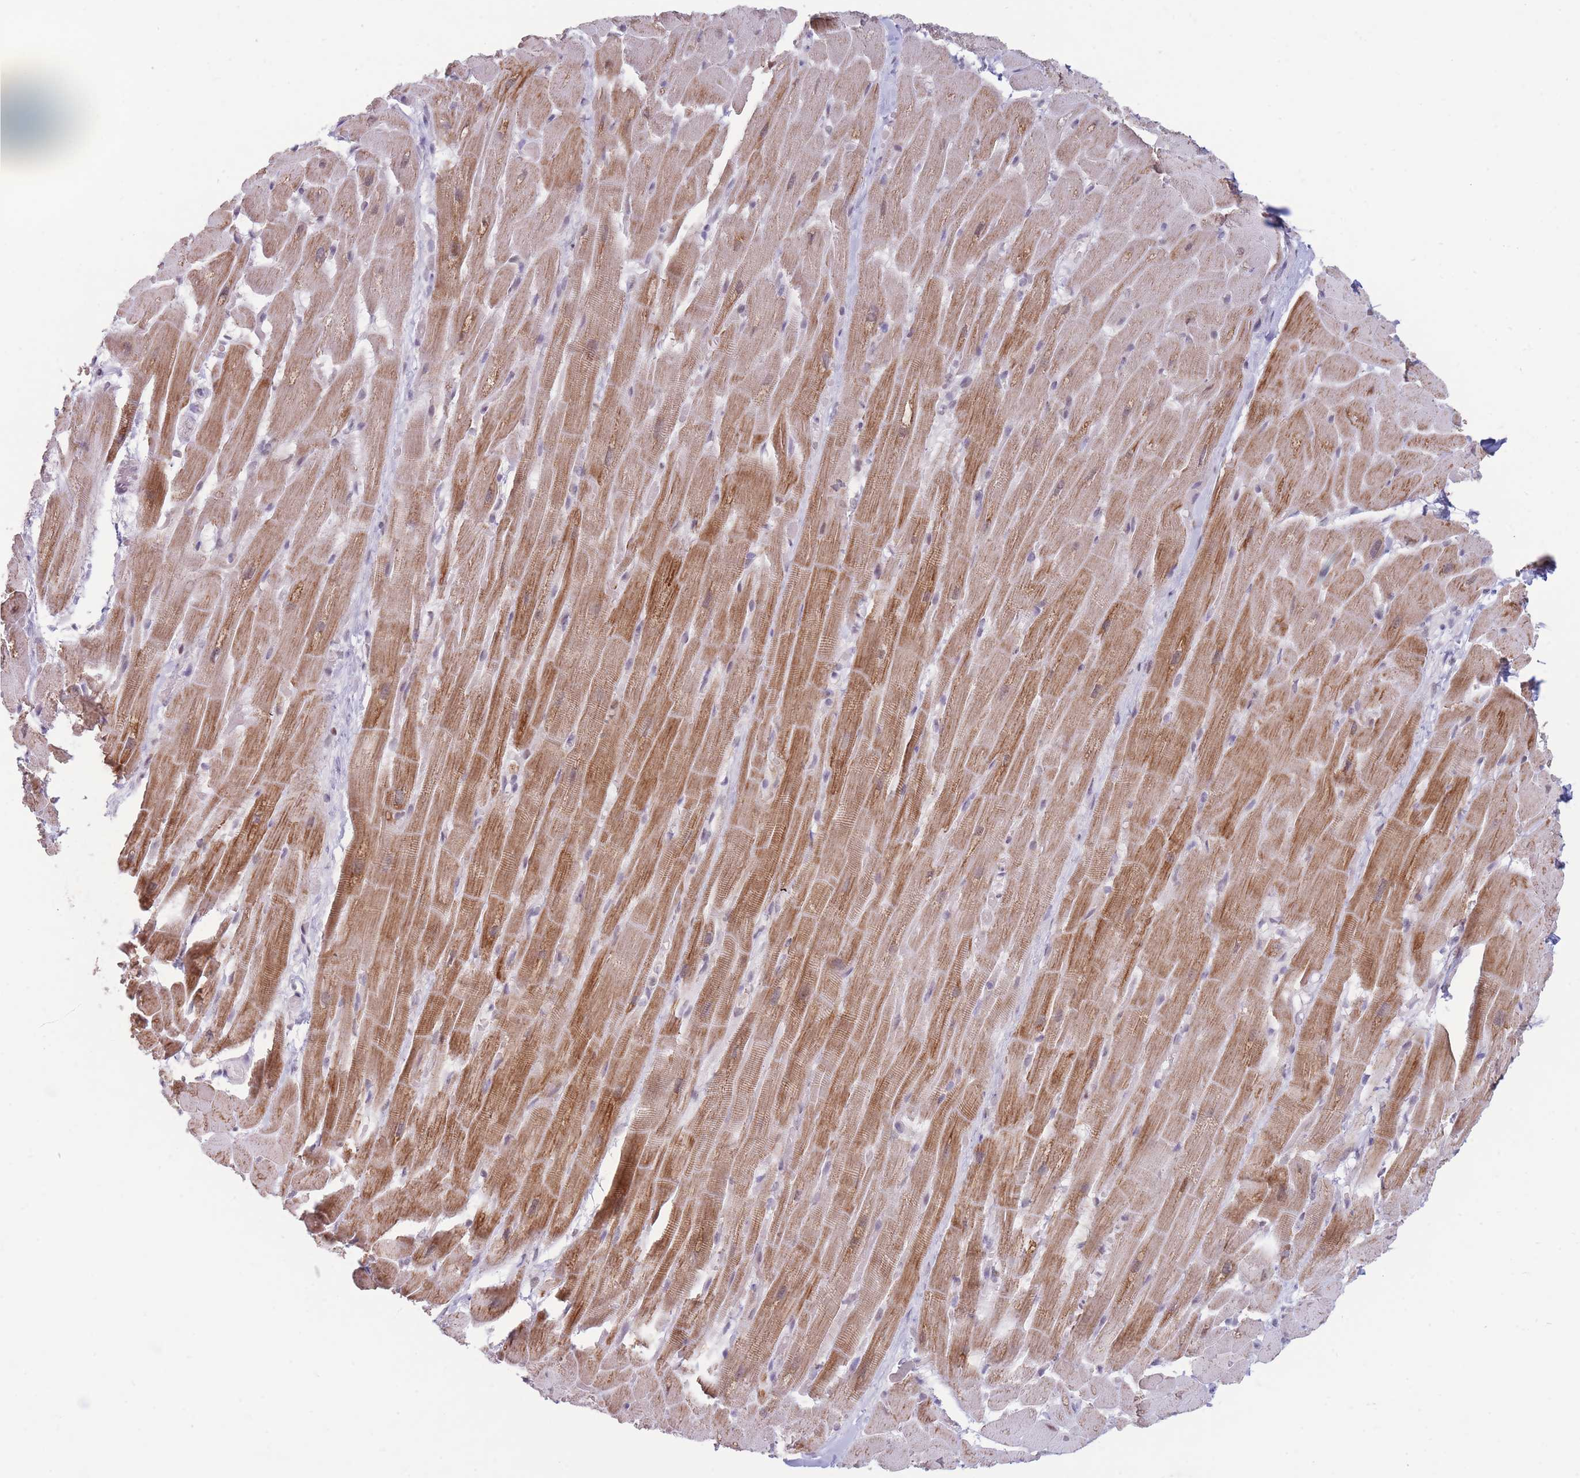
{"staining": {"intensity": "moderate", "quantity": "25%-75%", "location": "cytoplasmic/membranous"}, "tissue": "heart muscle", "cell_type": "Cardiomyocytes", "image_type": "normal", "snomed": [{"axis": "morphology", "description": "Normal tissue, NOS"}, {"axis": "topography", "description": "Heart"}], "caption": "The photomicrograph demonstrates a brown stain indicating the presence of a protein in the cytoplasmic/membranous of cardiomyocytes in heart muscle. The protein of interest is stained brown, and the nuclei are stained in blue (DAB (3,3'-diaminobenzidine) IHC with brightfield microscopy, high magnification).", "gene": "ARID3B", "patient": {"sex": "male", "age": 37}}